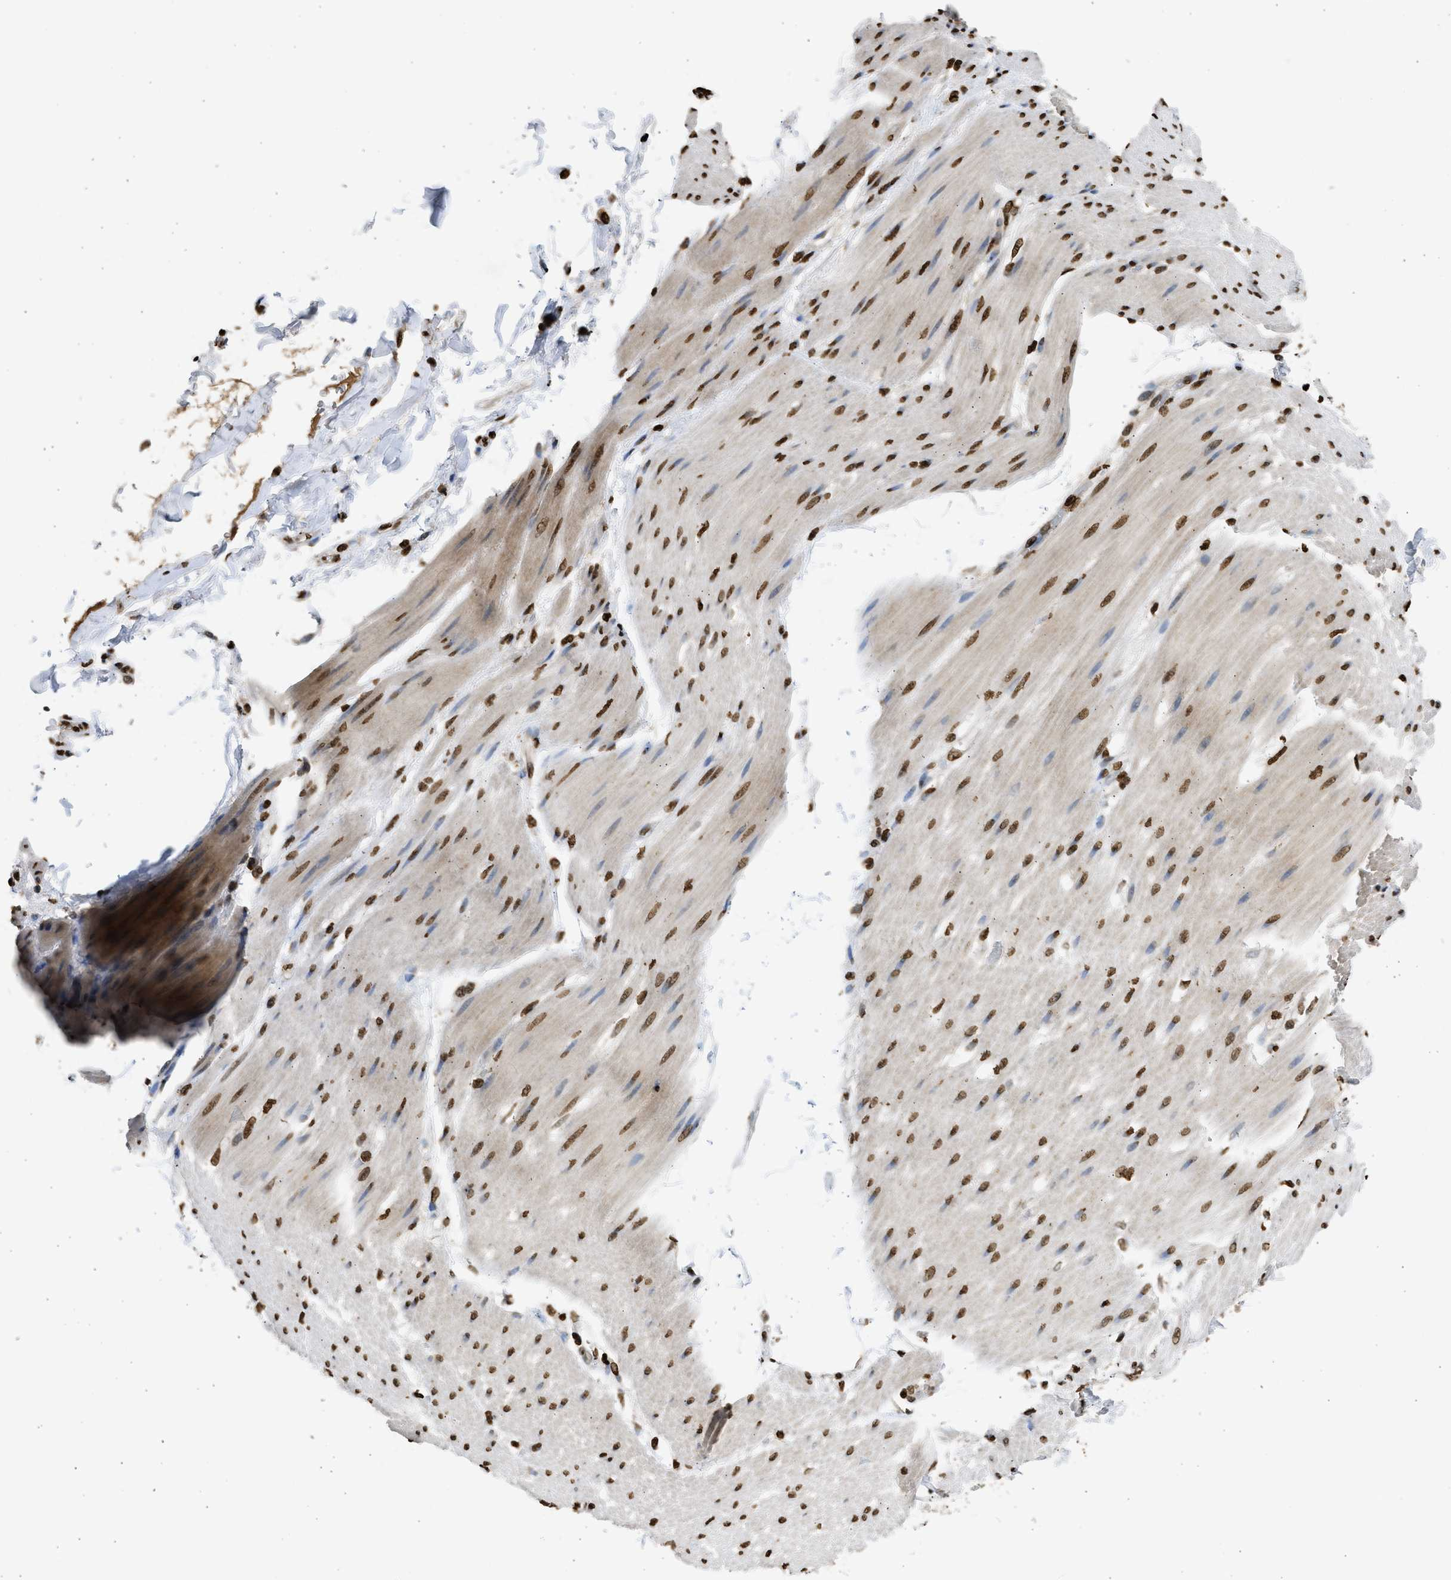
{"staining": {"intensity": "moderate", "quantity": ">75%", "location": "nuclear"}, "tissue": "adipose tissue", "cell_type": "Adipocytes", "image_type": "normal", "snomed": [{"axis": "morphology", "description": "Normal tissue, NOS"}, {"axis": "morphology", "description": "Adenocarcinoma, NOS"}, {"axis": "topography", "description": "Duodenum"}, {"axis": "topography", "description": "Peripheral nerve tissue"}], "caption": "Protein analysis of unremarkable adipose tissue demonstrates moderate nuclear staining in approximately >75% of adipocytes.", "gene": "RRAGC", "patient": {"sex": "female", "age": 60}}